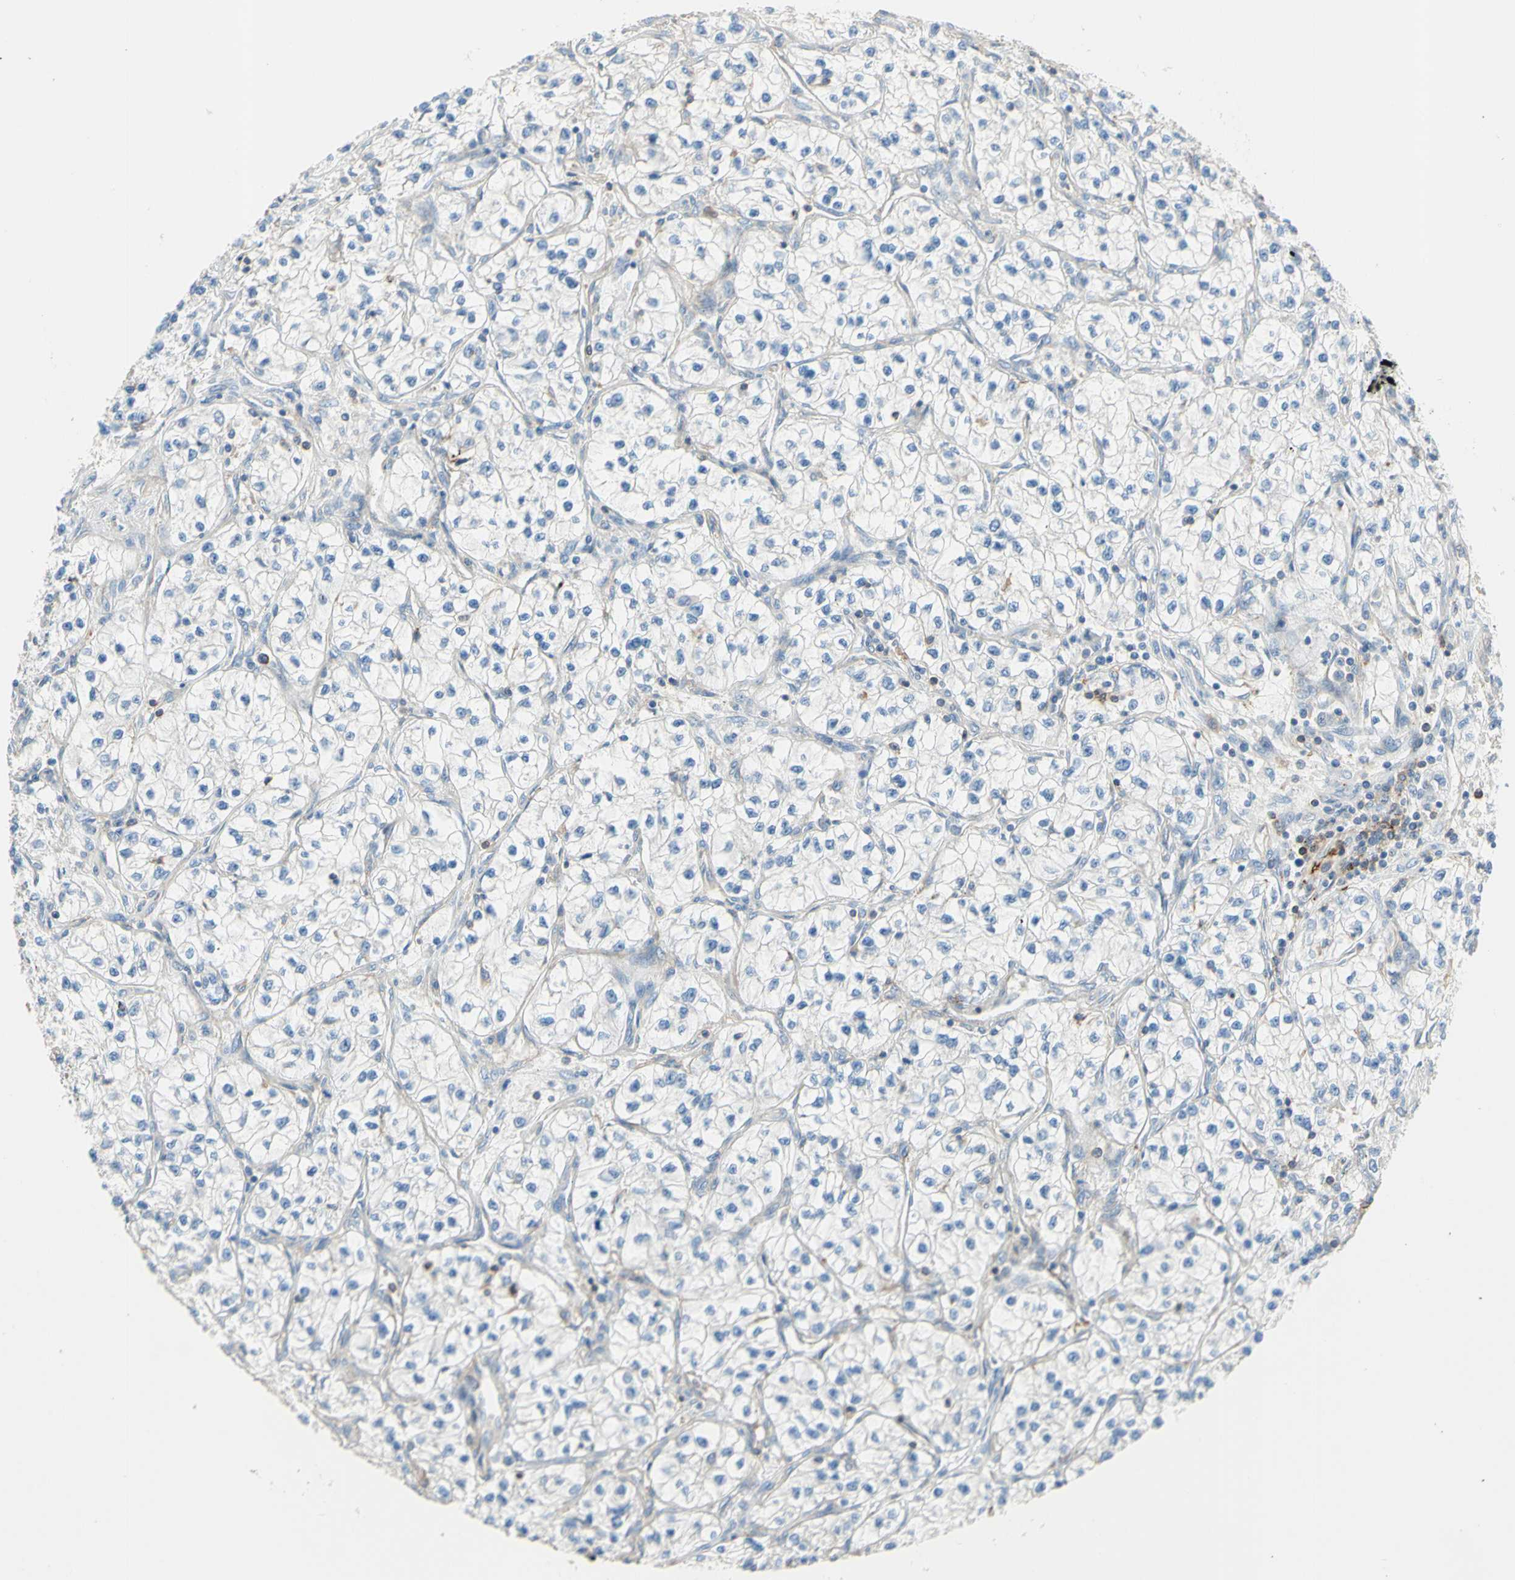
{"staining": {"intensity": "negative", "quantity": "none", "location": "none"}, "tissue": "renal cancer", "cell_type": "Tumor cells", "image_type": "cancer", "snomed": [{"axis": "morphology", "description": "Adenocarcinoma, NOS"}, {"axis": "topography", "description": "Kidney"}], "caption": "Image shows no significant protein positivity in tumor cells of renal cancer (adenocarcinoma).", "gene": "SEMA4C", "patient": {"sex": "female", "age": 57}}